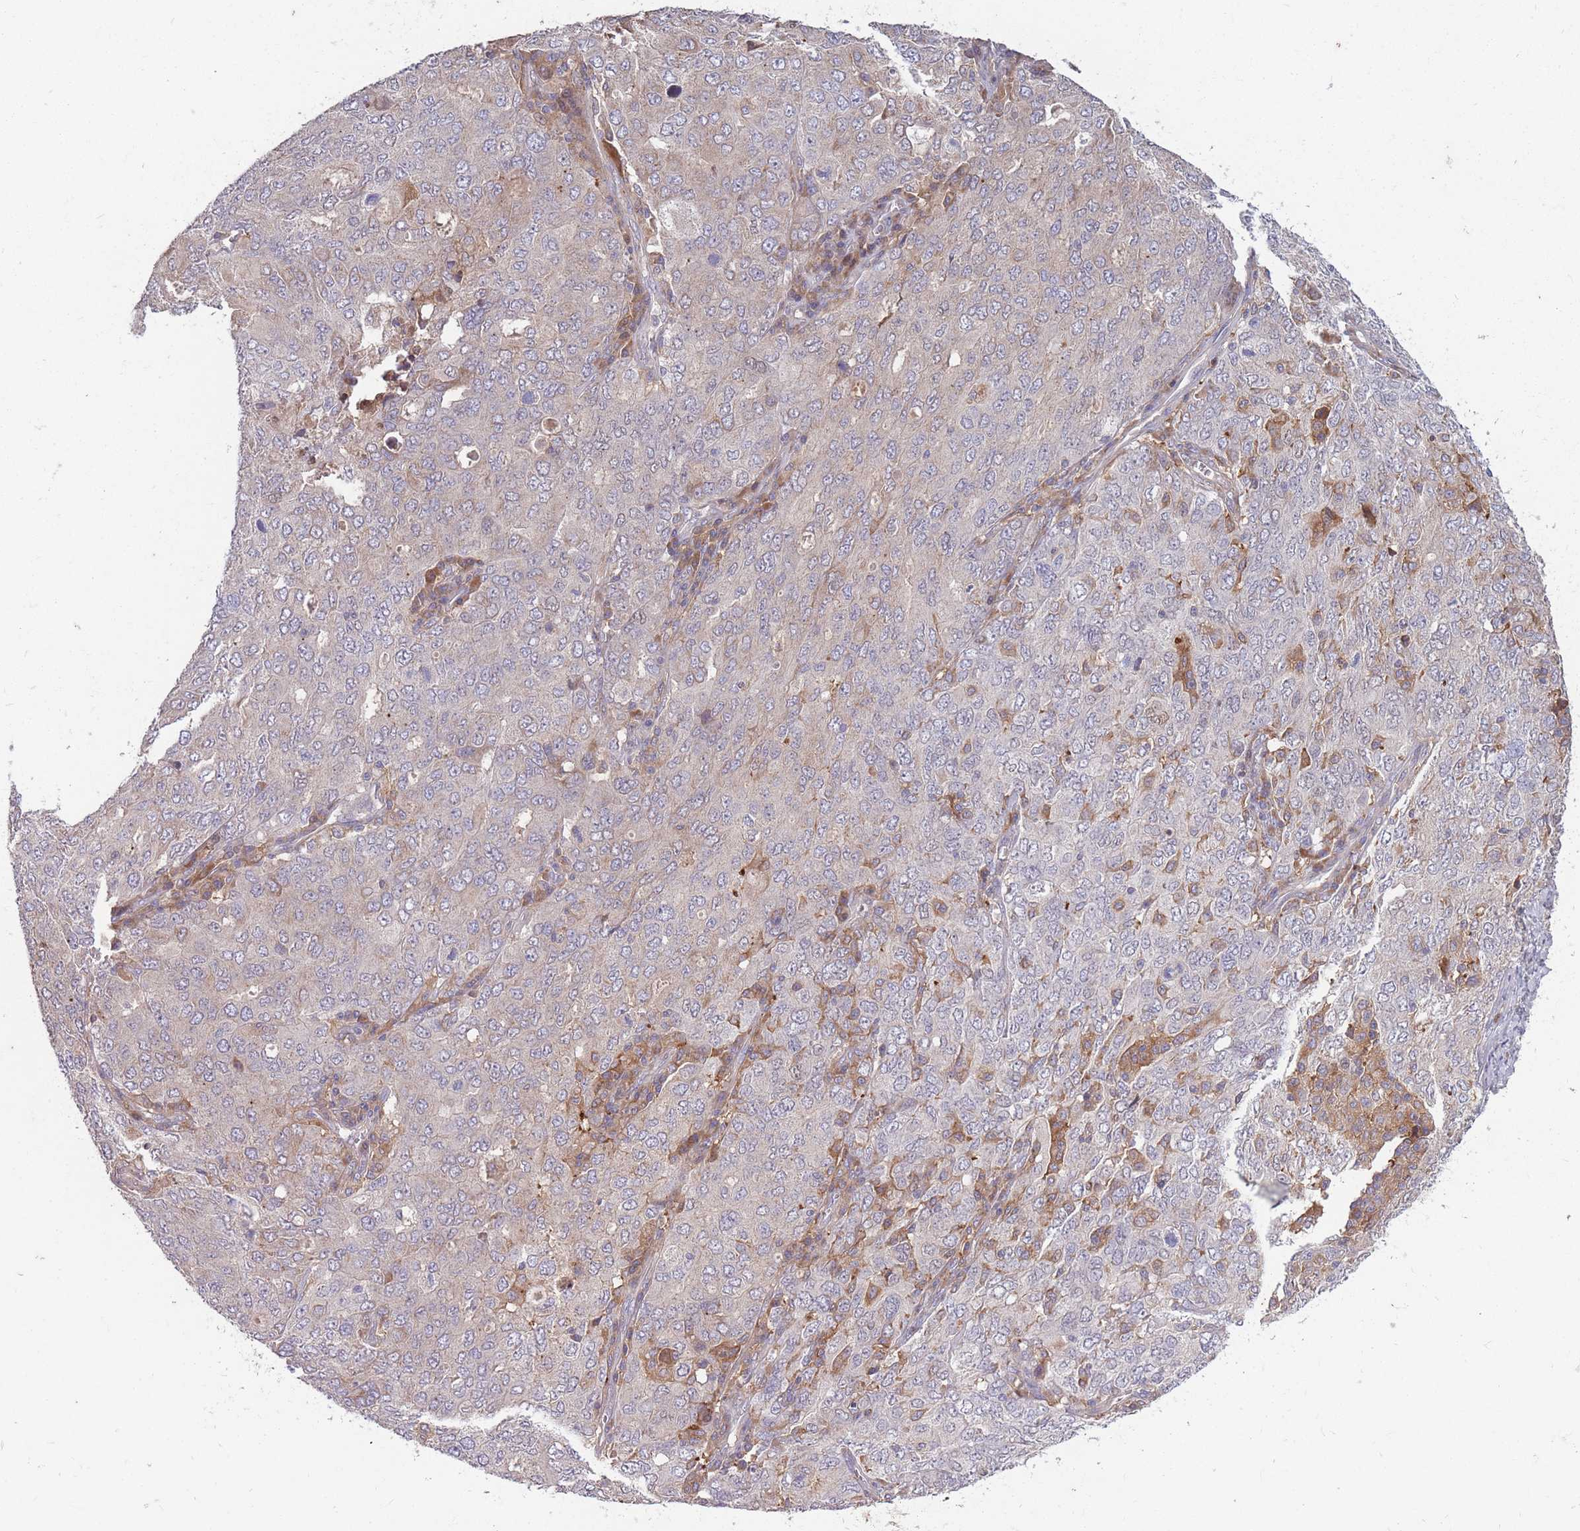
{"staining": {"intensity": "negative", "quantity": "none", "location": "none"}, "tissue": "ovarian cancer", "cell_type": "Tumor cells", "image_type": "cancer", "snomed": [{"axis": "morphology", "description": "Carcinoma, endometroid"}, {"axis": "topography", "description": "Ovary"}], "caption": "Tumor cells are negative for brown protein staining in endometroid carcinoma (ovarian).", "gene": "OR2V2", "patient": {"sex": "female", "age": 62}}